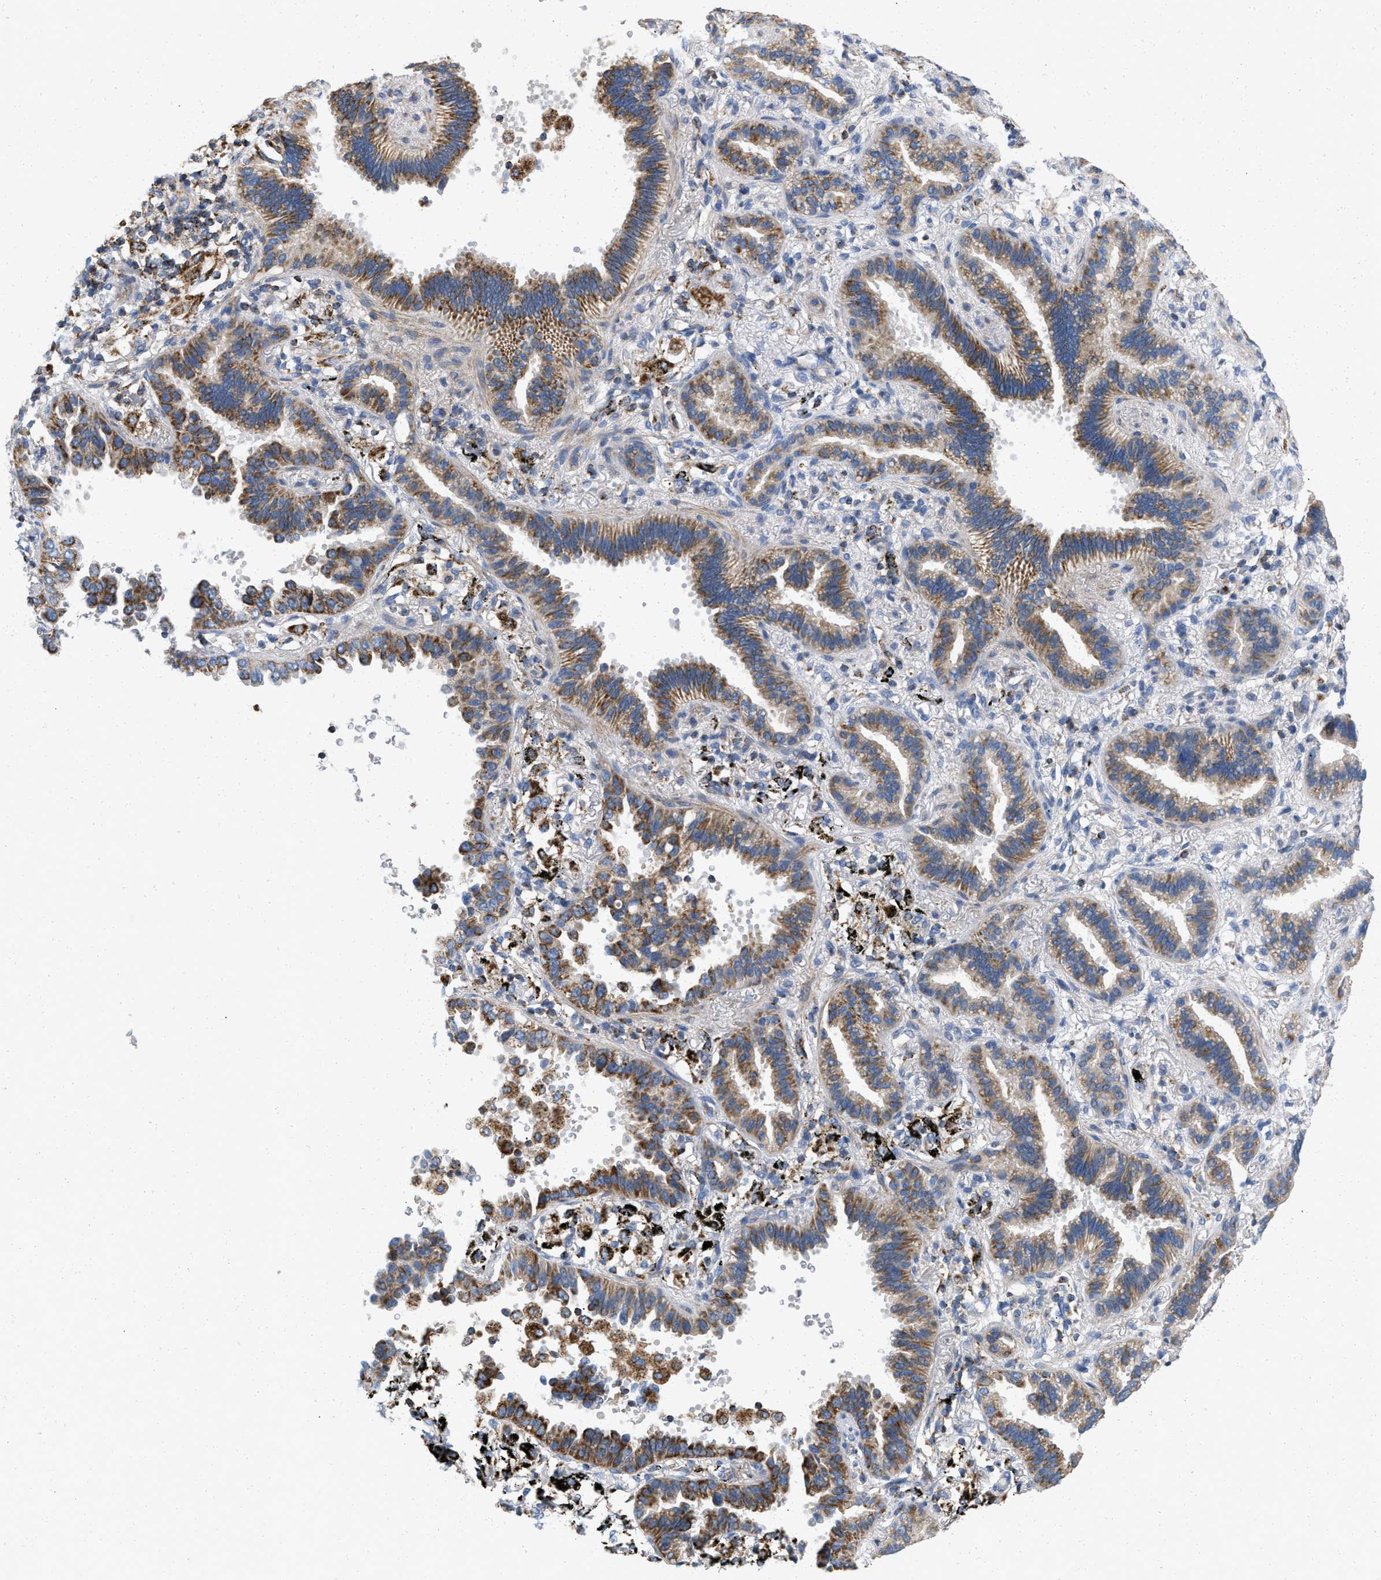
{"staining": {"intensity": "strong", "quantity": ">75%", "location": "cytoplasmic/membranous"}, "tissue": "lung cancer", "cell_type": "Tumor cells", "image_type": "cancer", "snomed": [{"axis": "morphology", "description": "Normal tissue, NOS"}, {"axis": "morphology", "description": "Adenocarcinoma, NOS"}, {"axis": "topography", "description": "Lung"}], "caption": "IHC (DAB) staining of human lung adenocarcinoma exhibits strong cytoplasmic/membranous protein expression in about >75% of tumor cells.", "gene": "GRB10", "patient": {"sex": "male", "age": 59}}